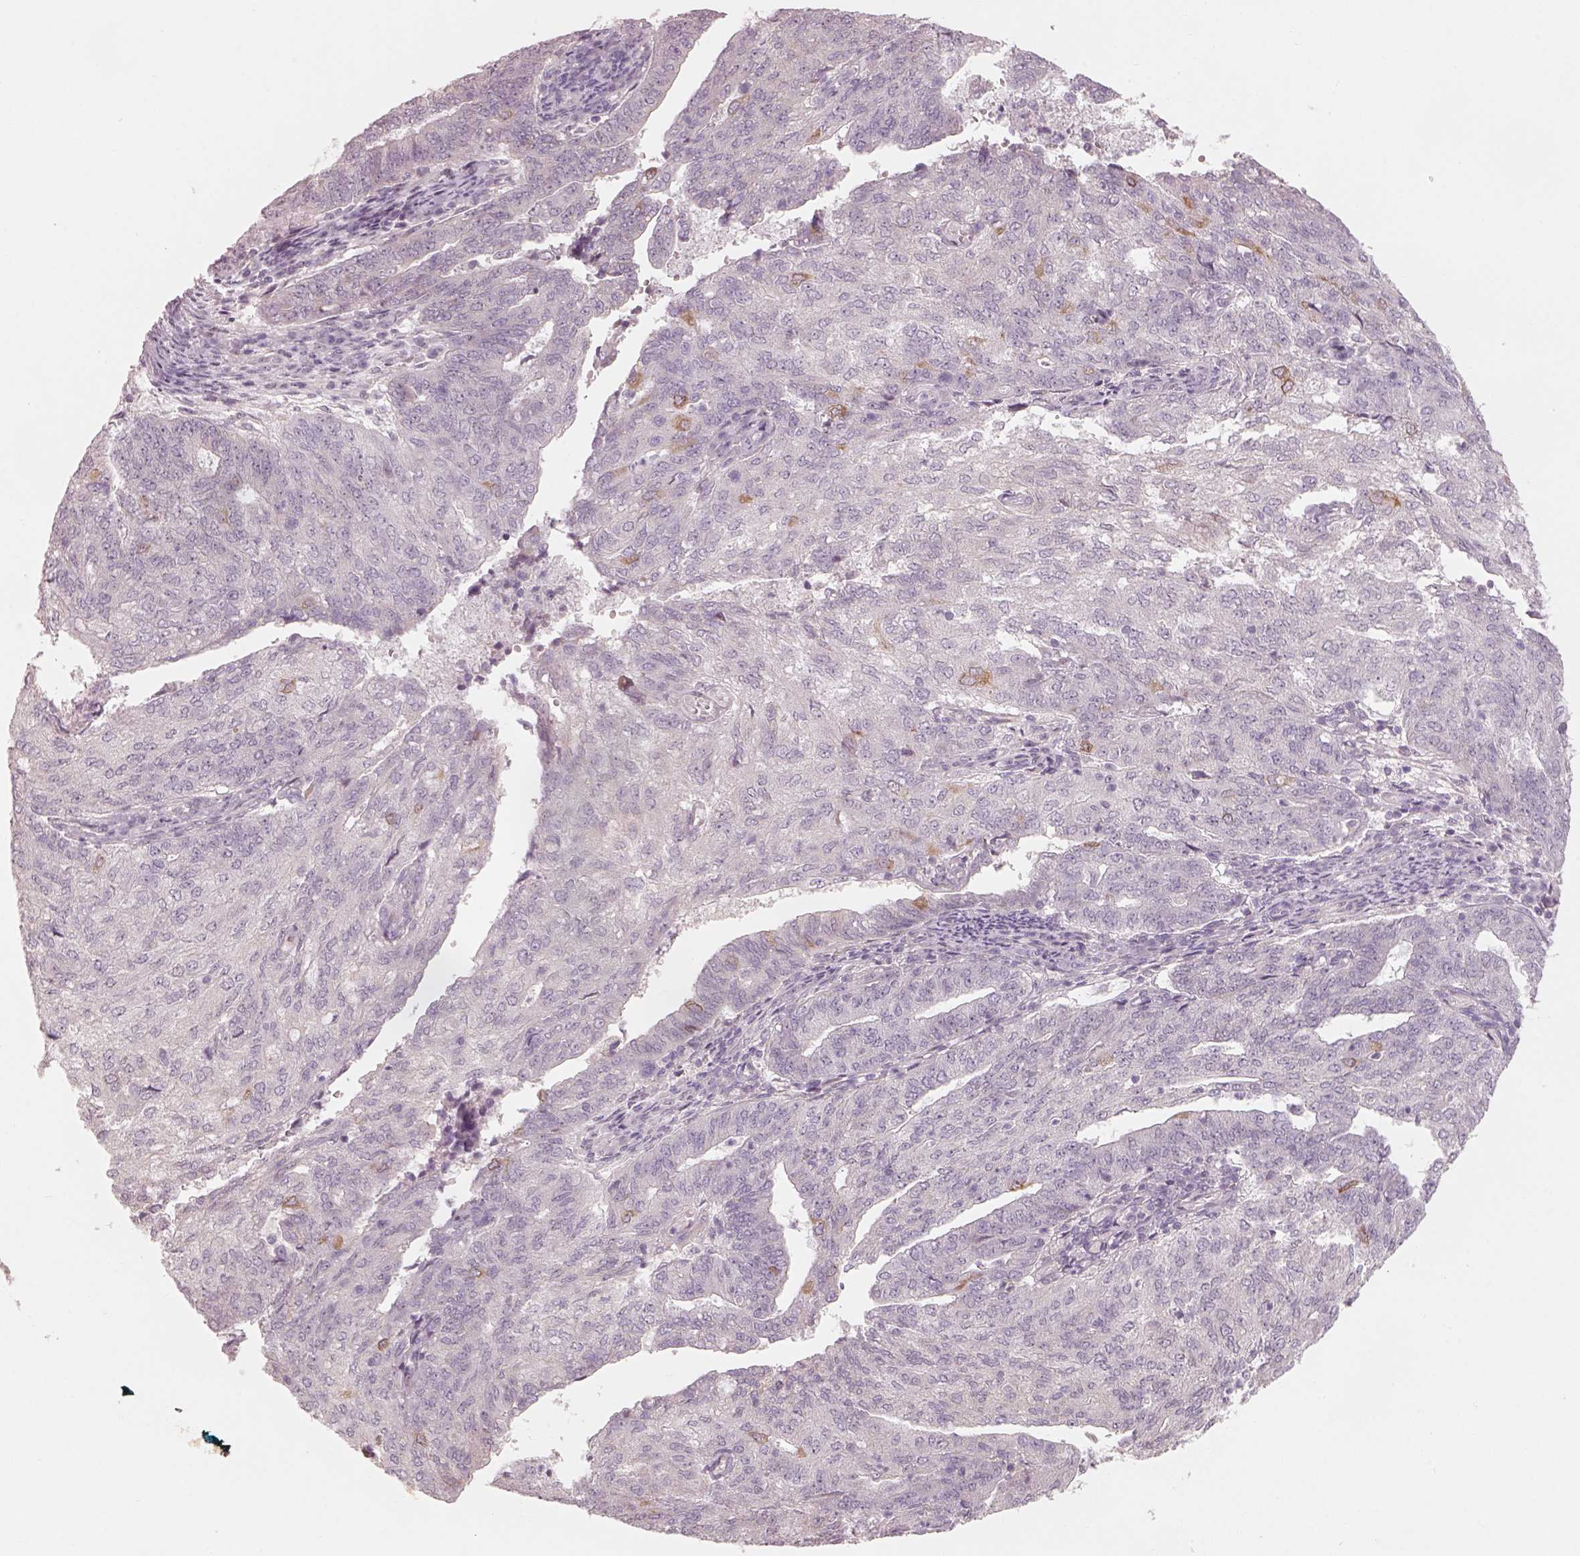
{"staining": {"intensity": "moderate", "quantity": "<25%", "location": "cytoplasmic/membranous"}, "tissue": "endometrial cancer", "cell_type": "Tumor cells", "image_type": "cancer", "snomed": [{"axis": "morphology", "description": "Adenocarcinoma, NOS"}, {"axis": "topography", "description": "Endometrium"}], "caption": "Immunohistochemical staining of human endometrial cancer (adenocarcinoma) reveals moderate cytoplasmic/membranous protein staining in approximately <25% of tumor cells.", "gene": "CDS1", "patient": {"sex": "female", "age": 82}}